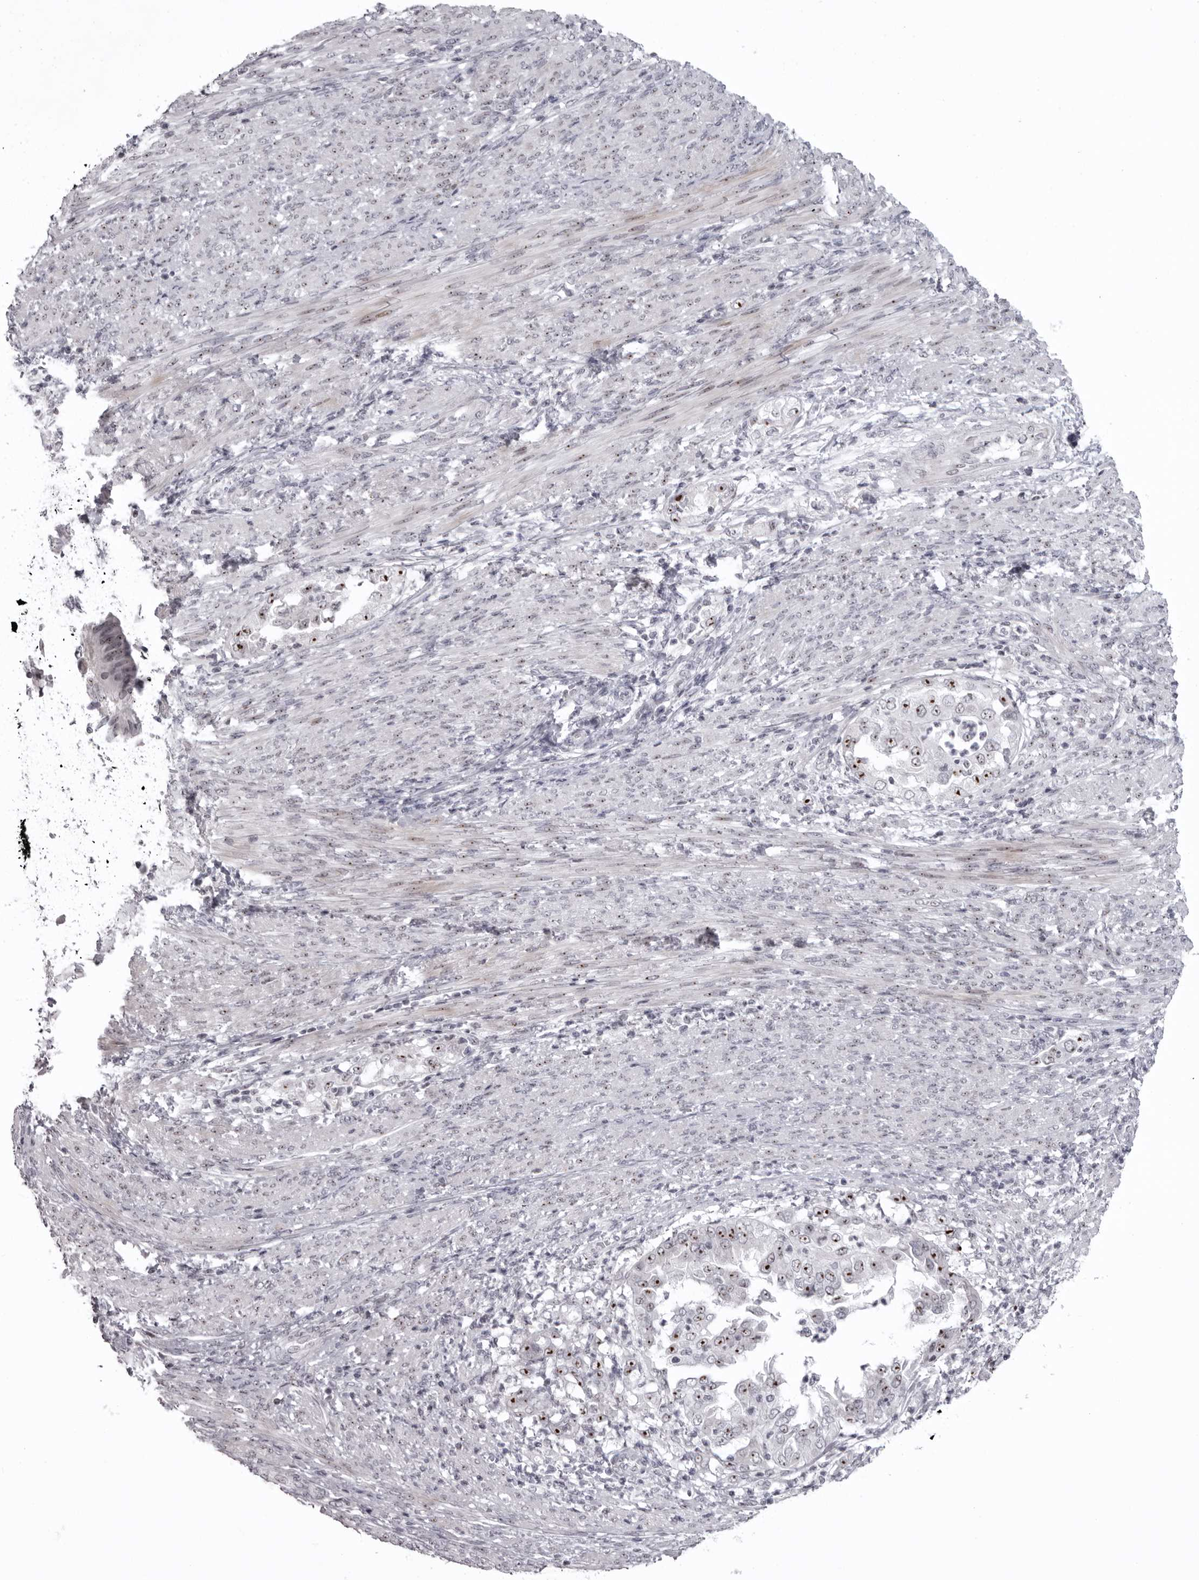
{"staining": {"intensity": "strong", "quantity": ">75%", "location": "nuclear"}, "tissue": "endometrial cancer", "cell_type": "Tumor cells", "image_type": "cancer", "snomed": [{"axis": "morphology", "description": "Adenocarcinoma, NOS"}, {"axis": "topography", "description": "Endometrium"}], "caption": "A brown stain shows strong nuclear expression of a protein in human adenocarcinoma (endometrial) tumor cells.", "gene": "HELZ", "patient": {"sex": "female", "age": 85}}